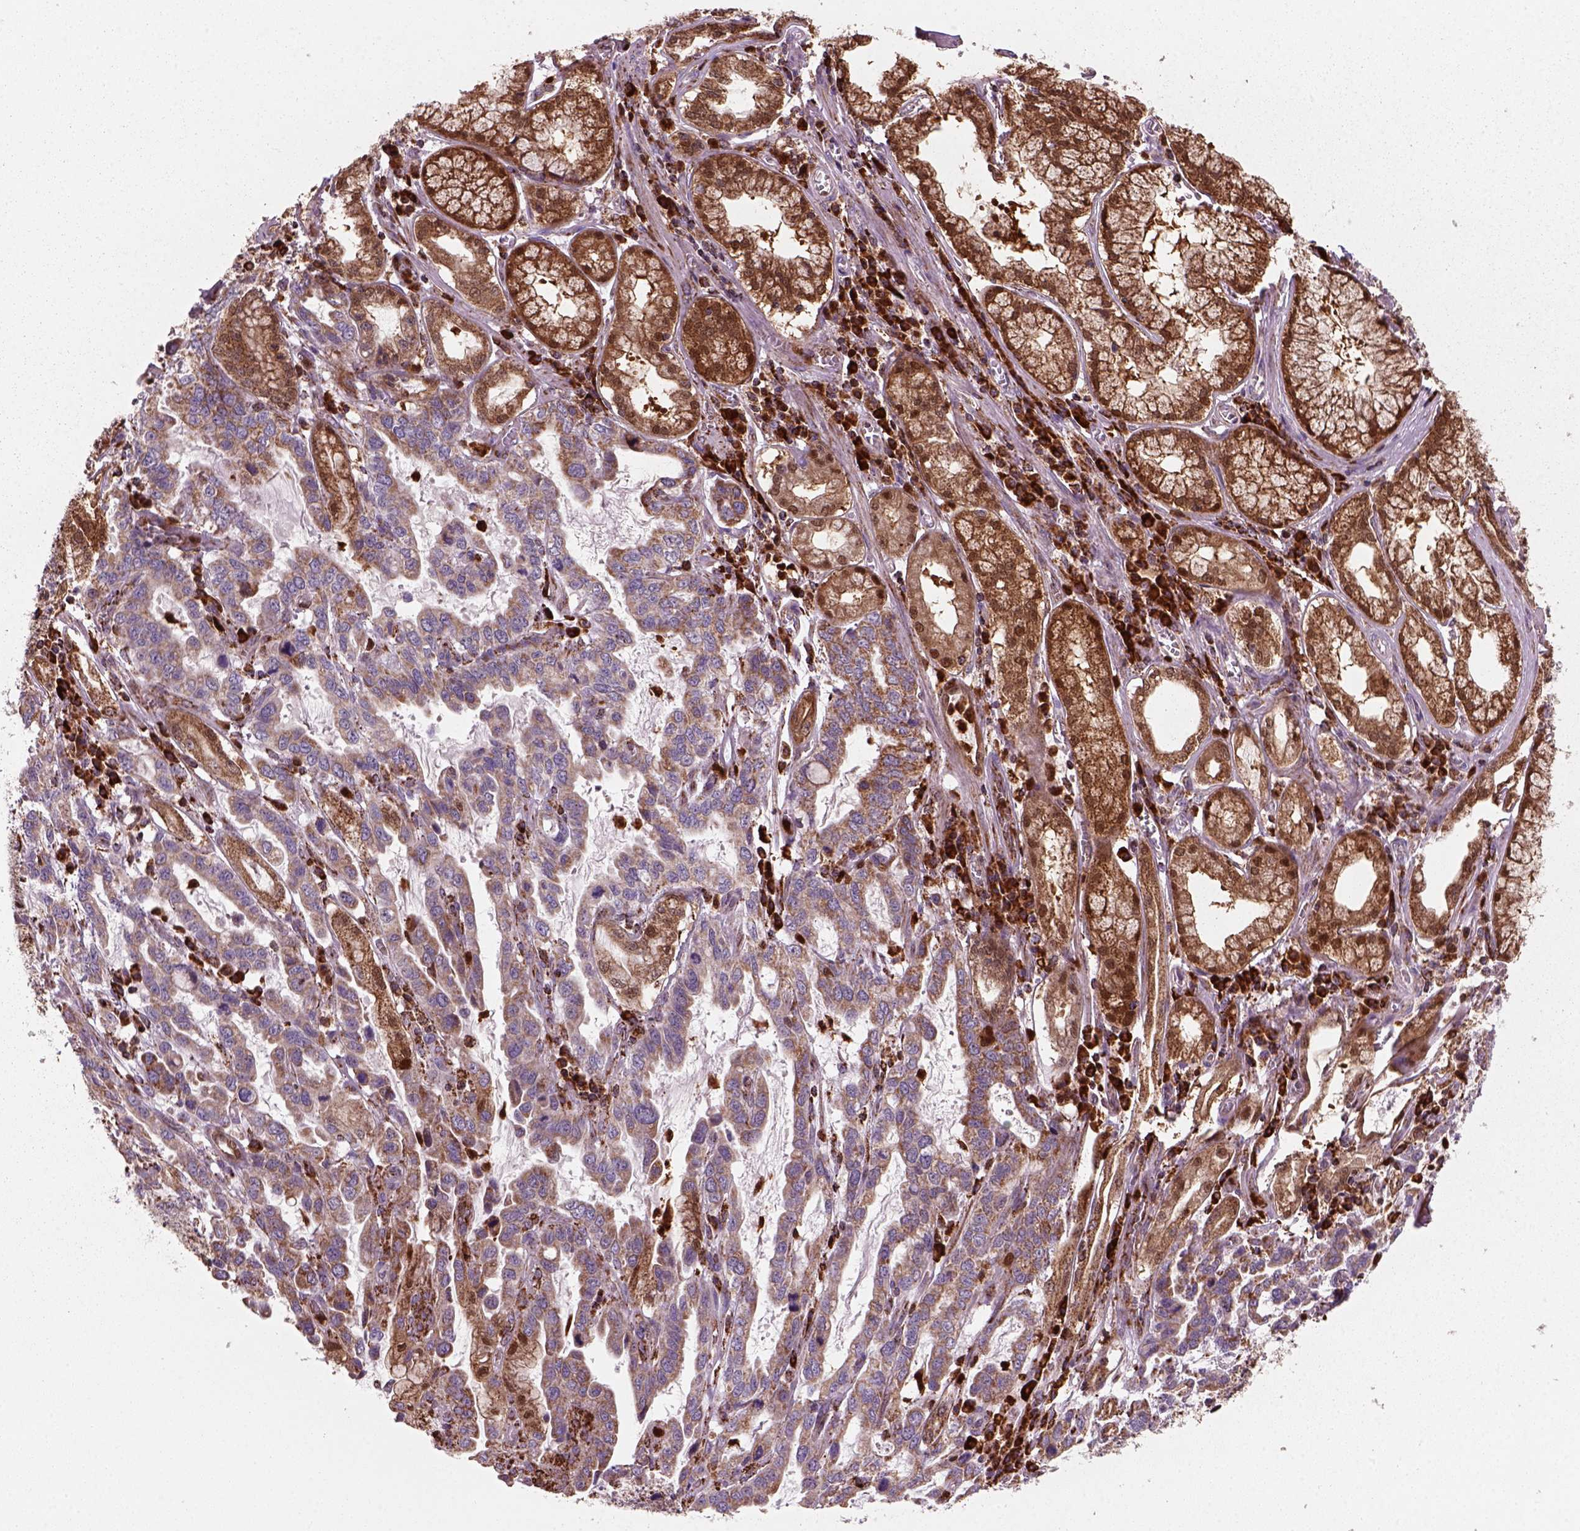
{"staining": {"intensity": "strong", "quantity": ">75%", "location": "cytoplasmic/membranous"}, "tissue": "stomach cancer", "cell_type": "Tumor cells", "image_type": "cancer", "snomed": [{"axis": "morphology", "description": "Adenocarcinoma, NOS"}, {"axis": "topography", "description": "Stomach, lower"}], "caption": "DAB (3,3'-diaminobenzidine) immunohistochemical staining of stomach adenocarcinoma reveals strong cytoplasmic/membranous protein expression in approximately >75% of tumor cells. (IHC, brightfield microscopy, high magnification).", "gene": "NUDT16L1", "patient": {"sex": "female", "age": 76}}